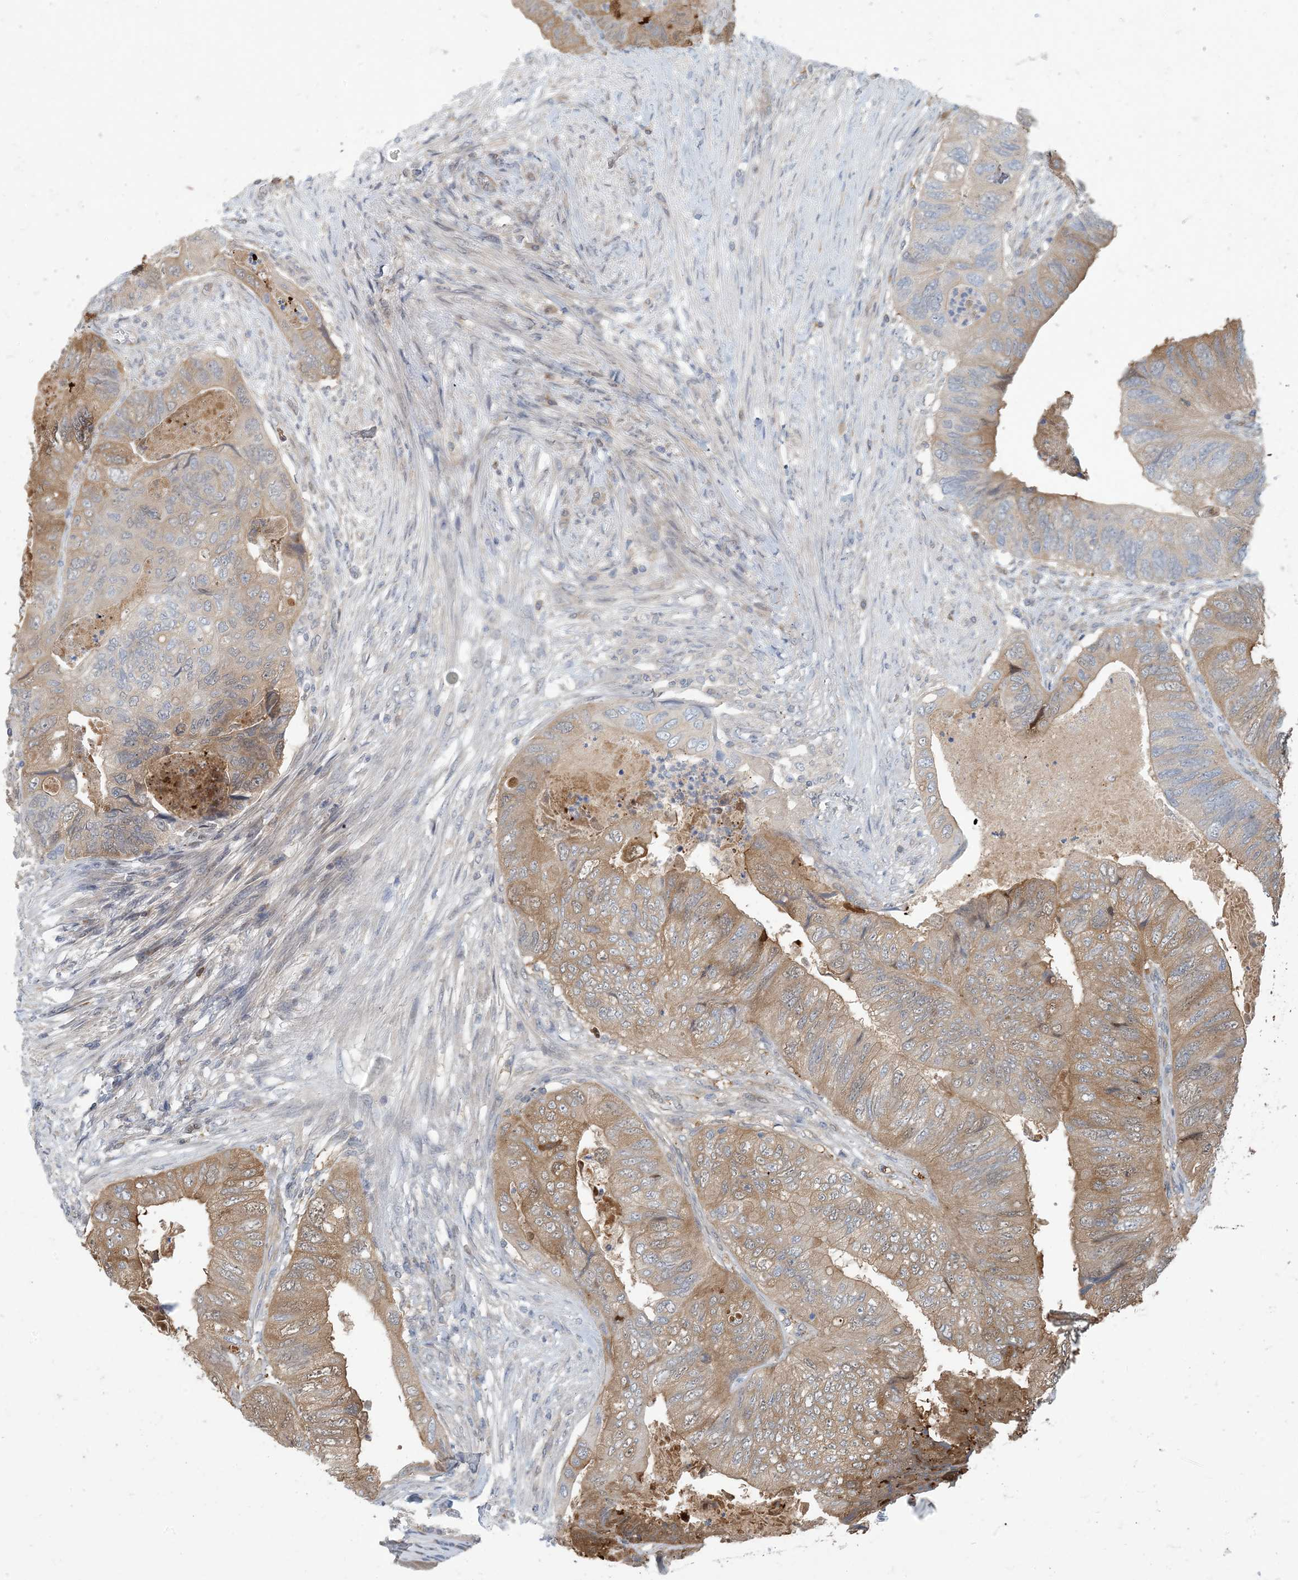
{"staining": {"intensity": "moderate", "quantity": ">75%", "location": "cytoplasmic/membranous"}, "tissue": "colorectal cancer", "cell_type": "Tumor cells", "image_type": "cancer", "snomed": [{"axis": "morphology", "description": "Adenocarcinoma, NOS"}, {"axis": "topography", "description": "Rectum"}], "caption": "Colorectal cancer stained for a protein reveals moderate cytoplasmic/membranous positivity in tumor cells.", "gene": "ZC3H12A", "patient": {"sex": "male", "age": 63}}